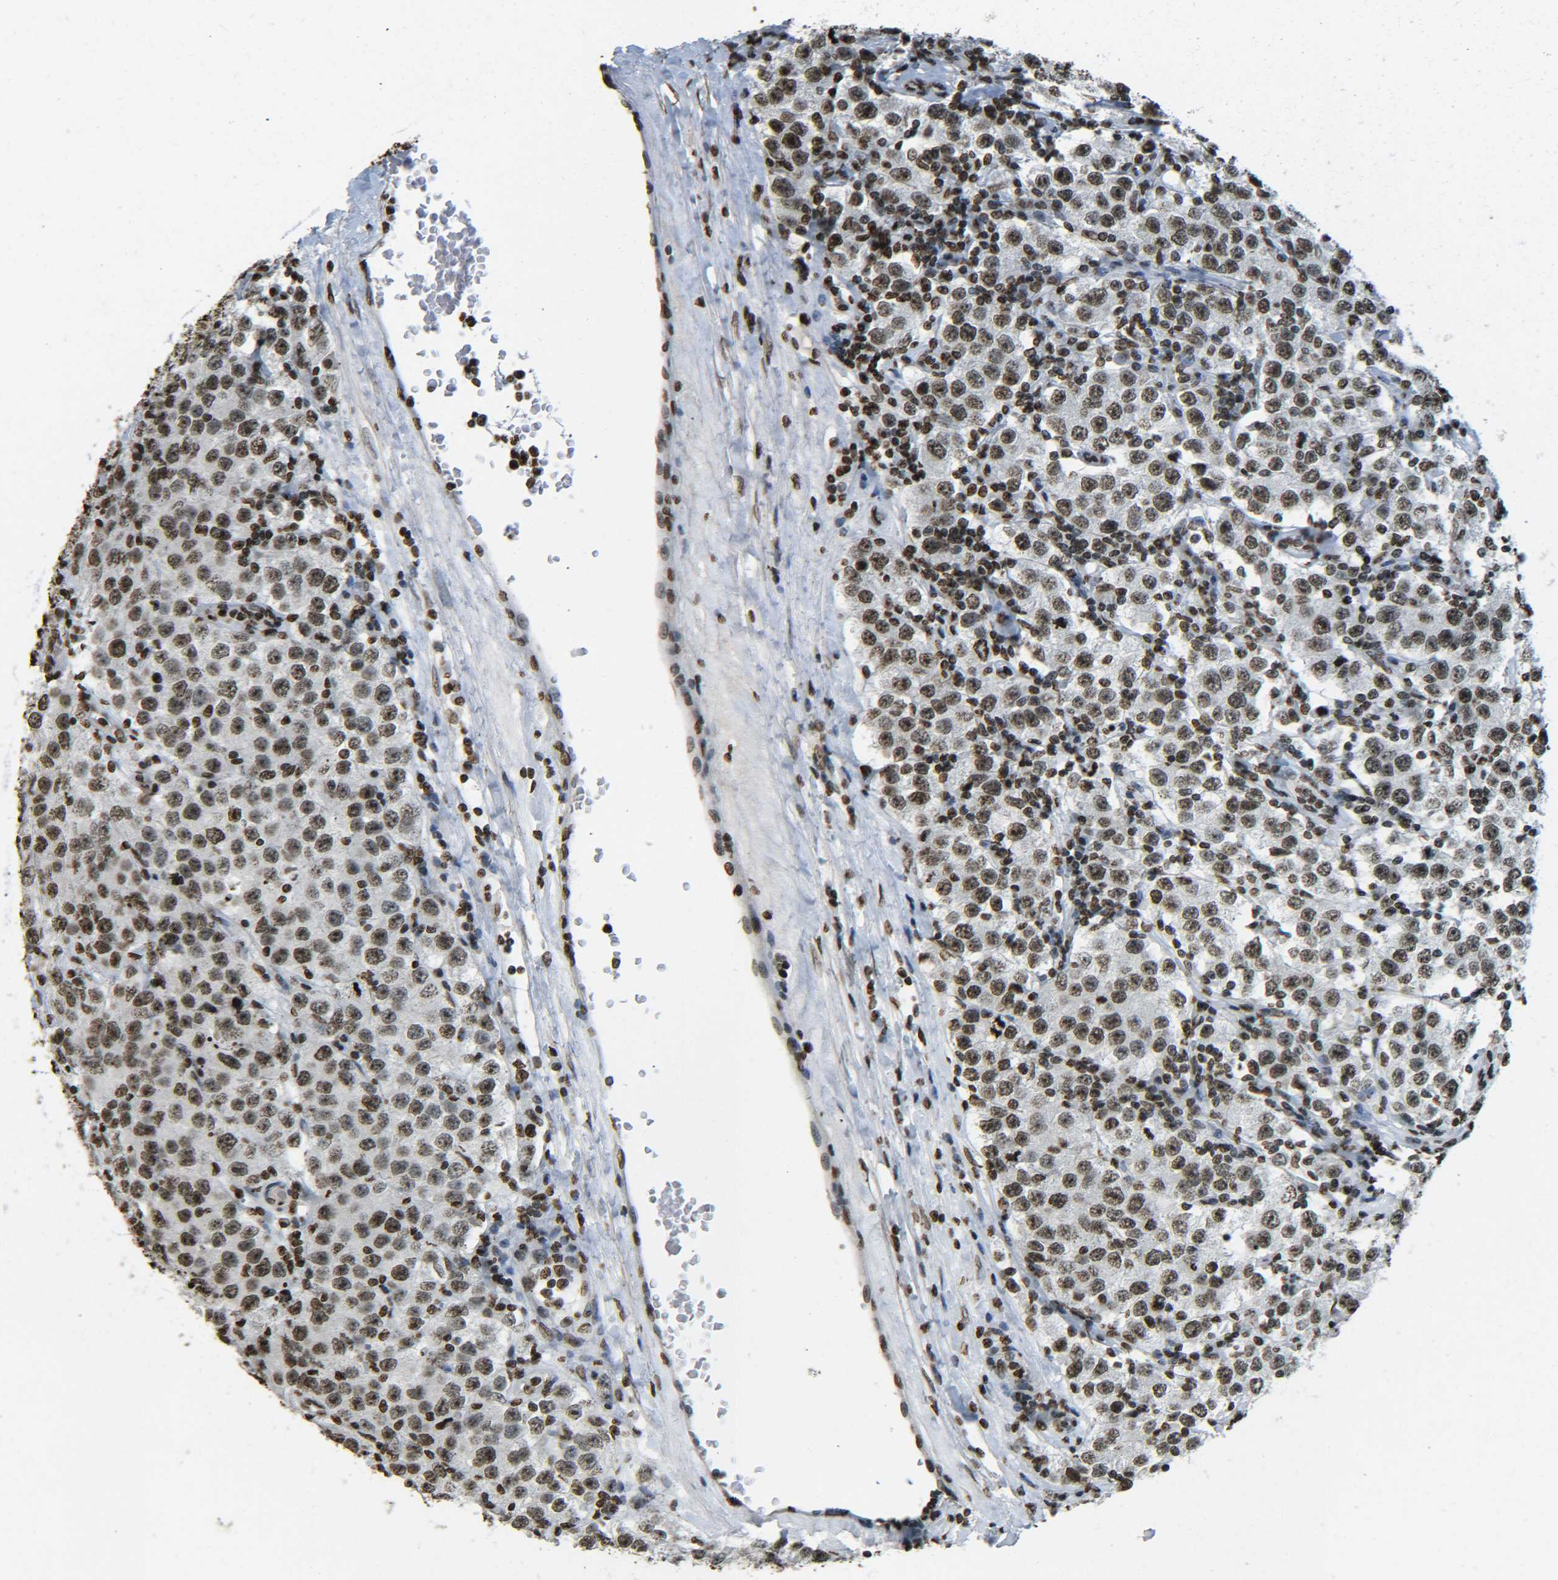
{"staining": {"intensity": "moderate", "quantity": ">75%", "location": "nuclear"}, "tissue": "testis cancer", "cell_type": "Tumor cells", "image_type": "cancer", "snomed": [{"axis": "morphology", "description": "Seminoma, NOS"}, {"axis": "topography", "description": "Testis"}], "caption": "High-power microscopy captured an immunohistochemistry (IHC) photomicrograph of testis seminoma, revealing moderate nuclear staining in approximately >75% of tumor cells.", "gene": "H4C16", "patient": {"sex": "male", "age": 52}}